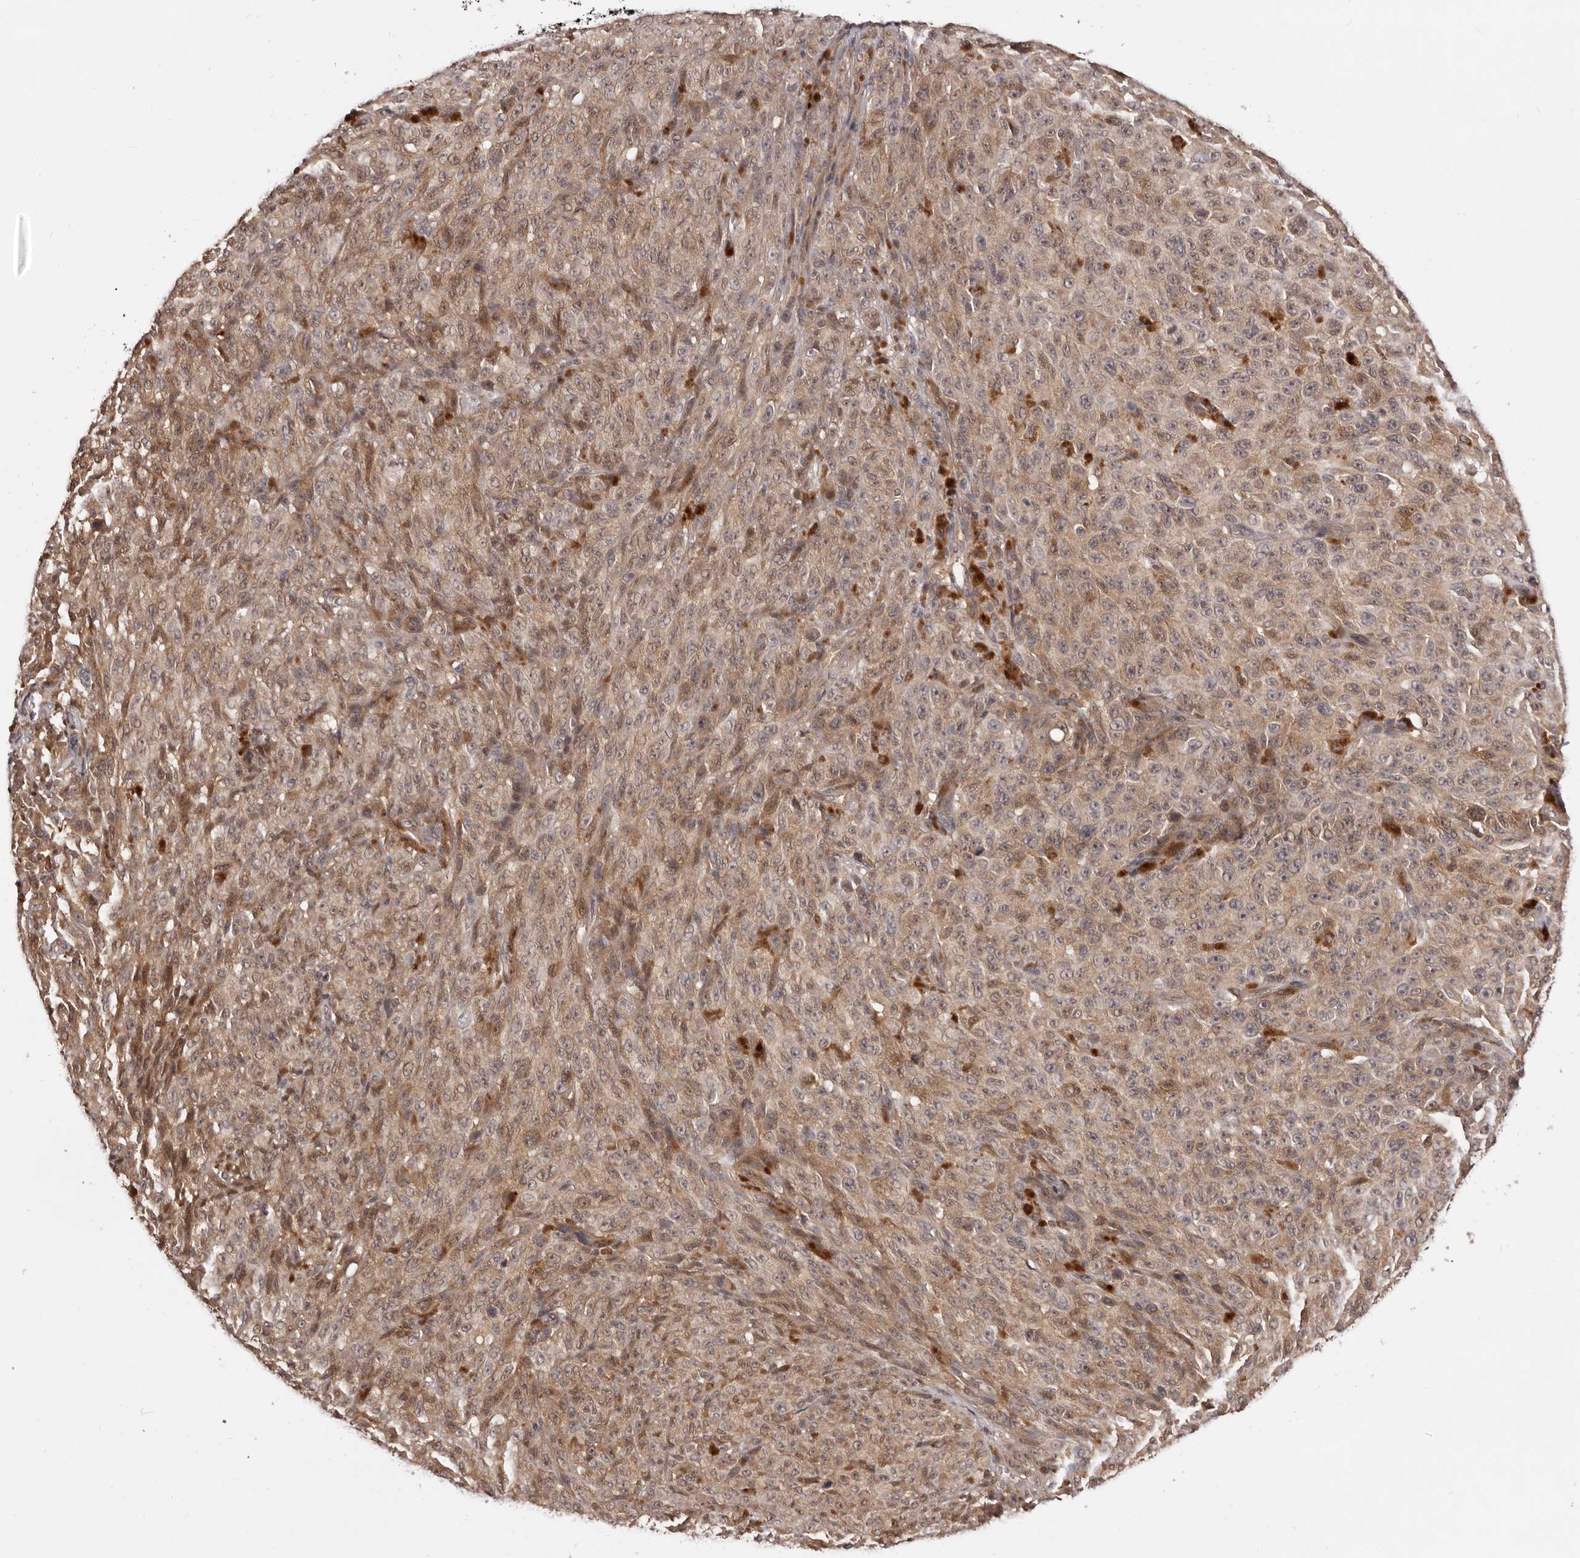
{"staining": {"intensity": "moderate", "quantity": ">75%", "location": "cytoplasmic/membranous"}, "tissue": "melanoma", "cell_type": "Tumor cells", "image_type": "cancer", "snomed": [{"axis": "morphology", "description": "Malignant melanoma, NOS"}, {"axis": "topography", "description": "Skin"}], "caption": "The histopathology image demonstrates immunohistochemical staining of malignant melanoma. There is moderate cytoplasmic/membranous expression is seen in approximately >75% of tumor cells. The staining was performed using DAB (3,3'-diaminobenzidine) to visualize the protein expression in brown, while the nuclei were stained in blue with hematoxylin (Magnification: 20x).", "gene": "MDP1", "patient": {"sex": "female", "age": 82}}